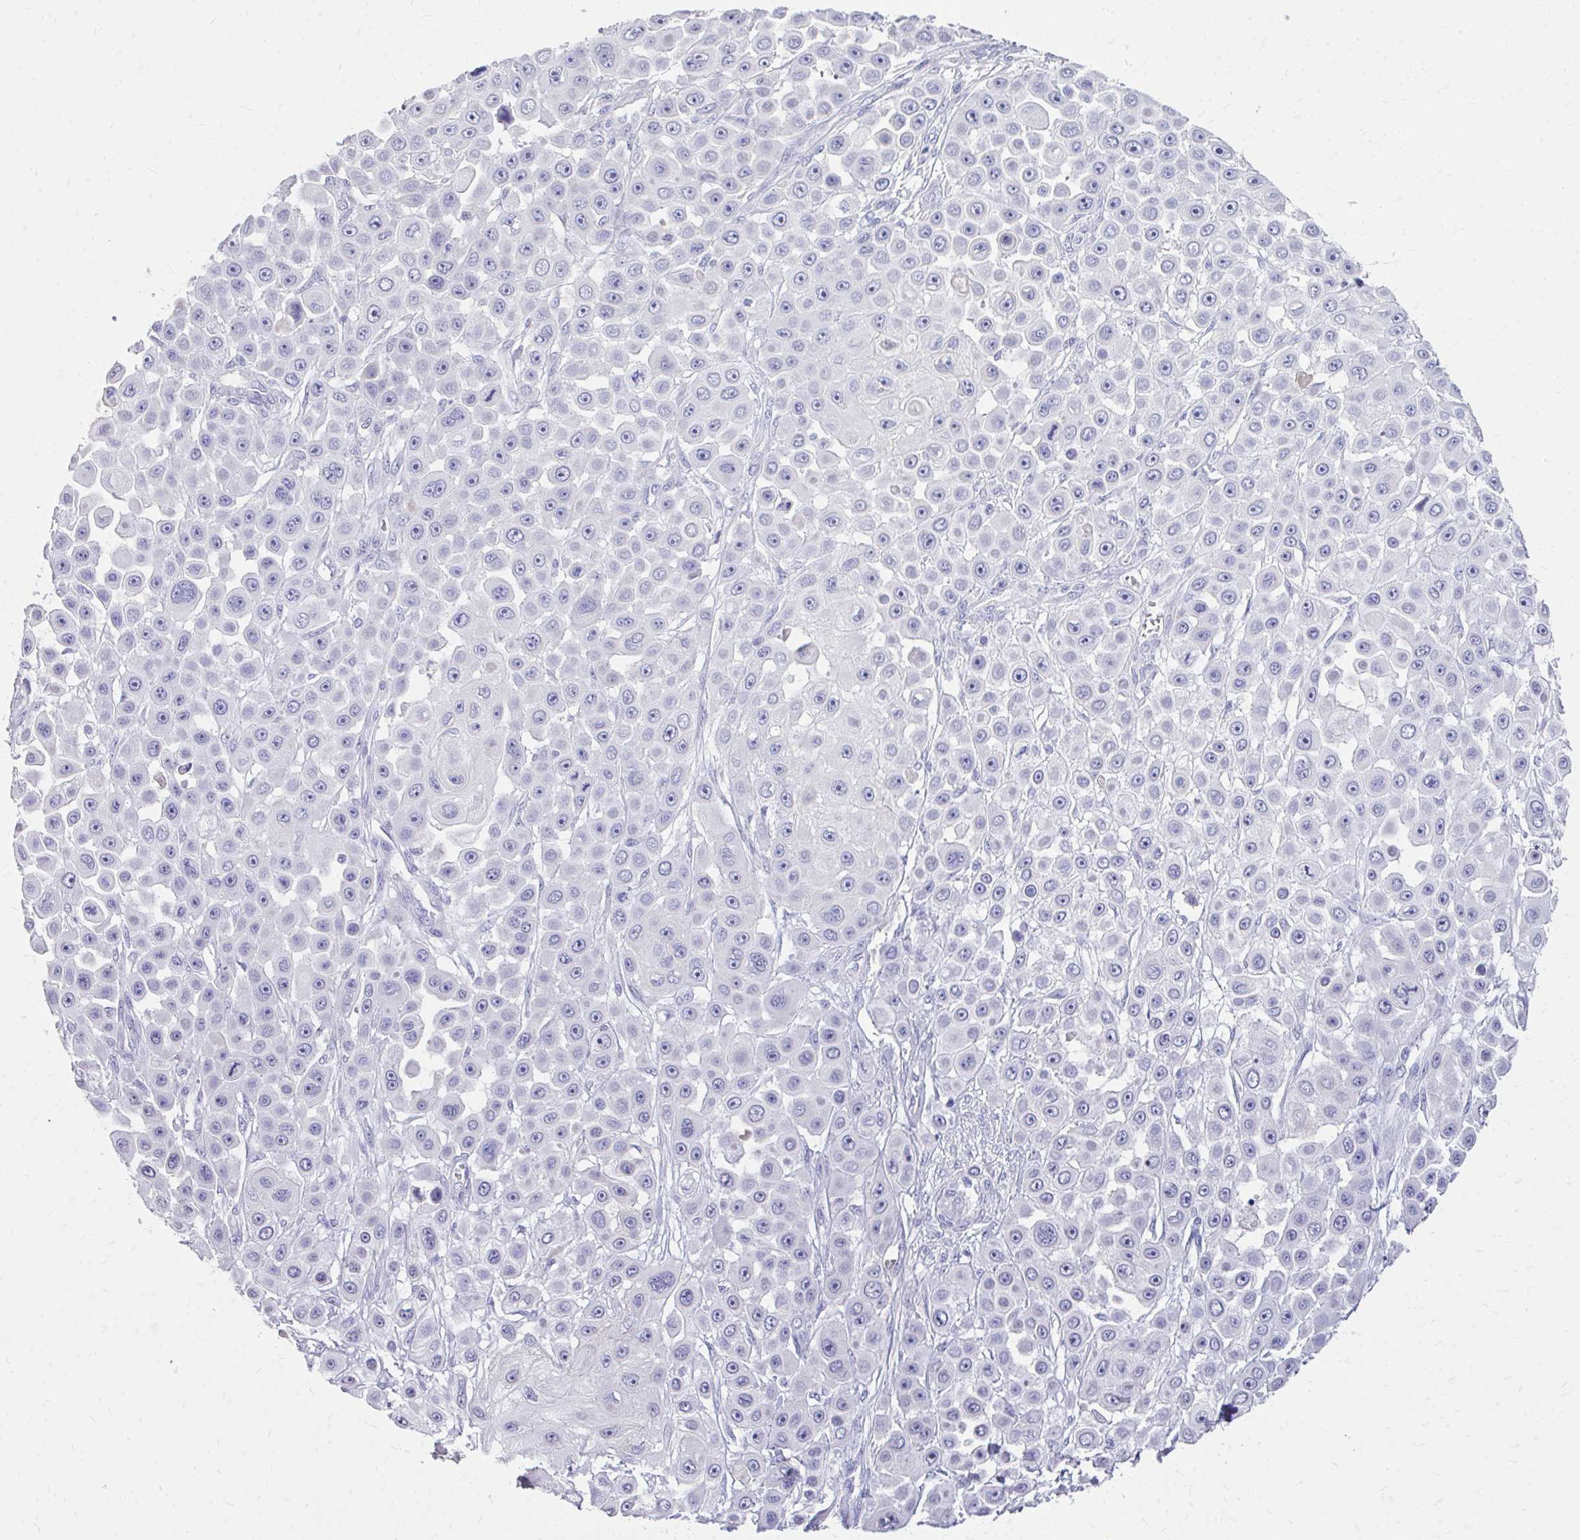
{"staining": {"intensity": "negative", "quantity": "none", "location": "none"}, "tissue": "skin cancer", "cell_type": "Tumor cells", "image_type": "cancer", "snomed": [{"axis": "morphology", "description": "Squamous cell carcinoma, NOS"}, {"axis": "topography", "description": "Skin"}], "caption": "High magnification brightfield microscopy of skin squamous cell carcinoma stained with DAB (3,3'-diaminobenzidine) (brown) and counterstained with hematoxylin (blue): tumor cells show no significant staining.", "gene": "CFH", "patient": {"sex": "male", "age": 67}}